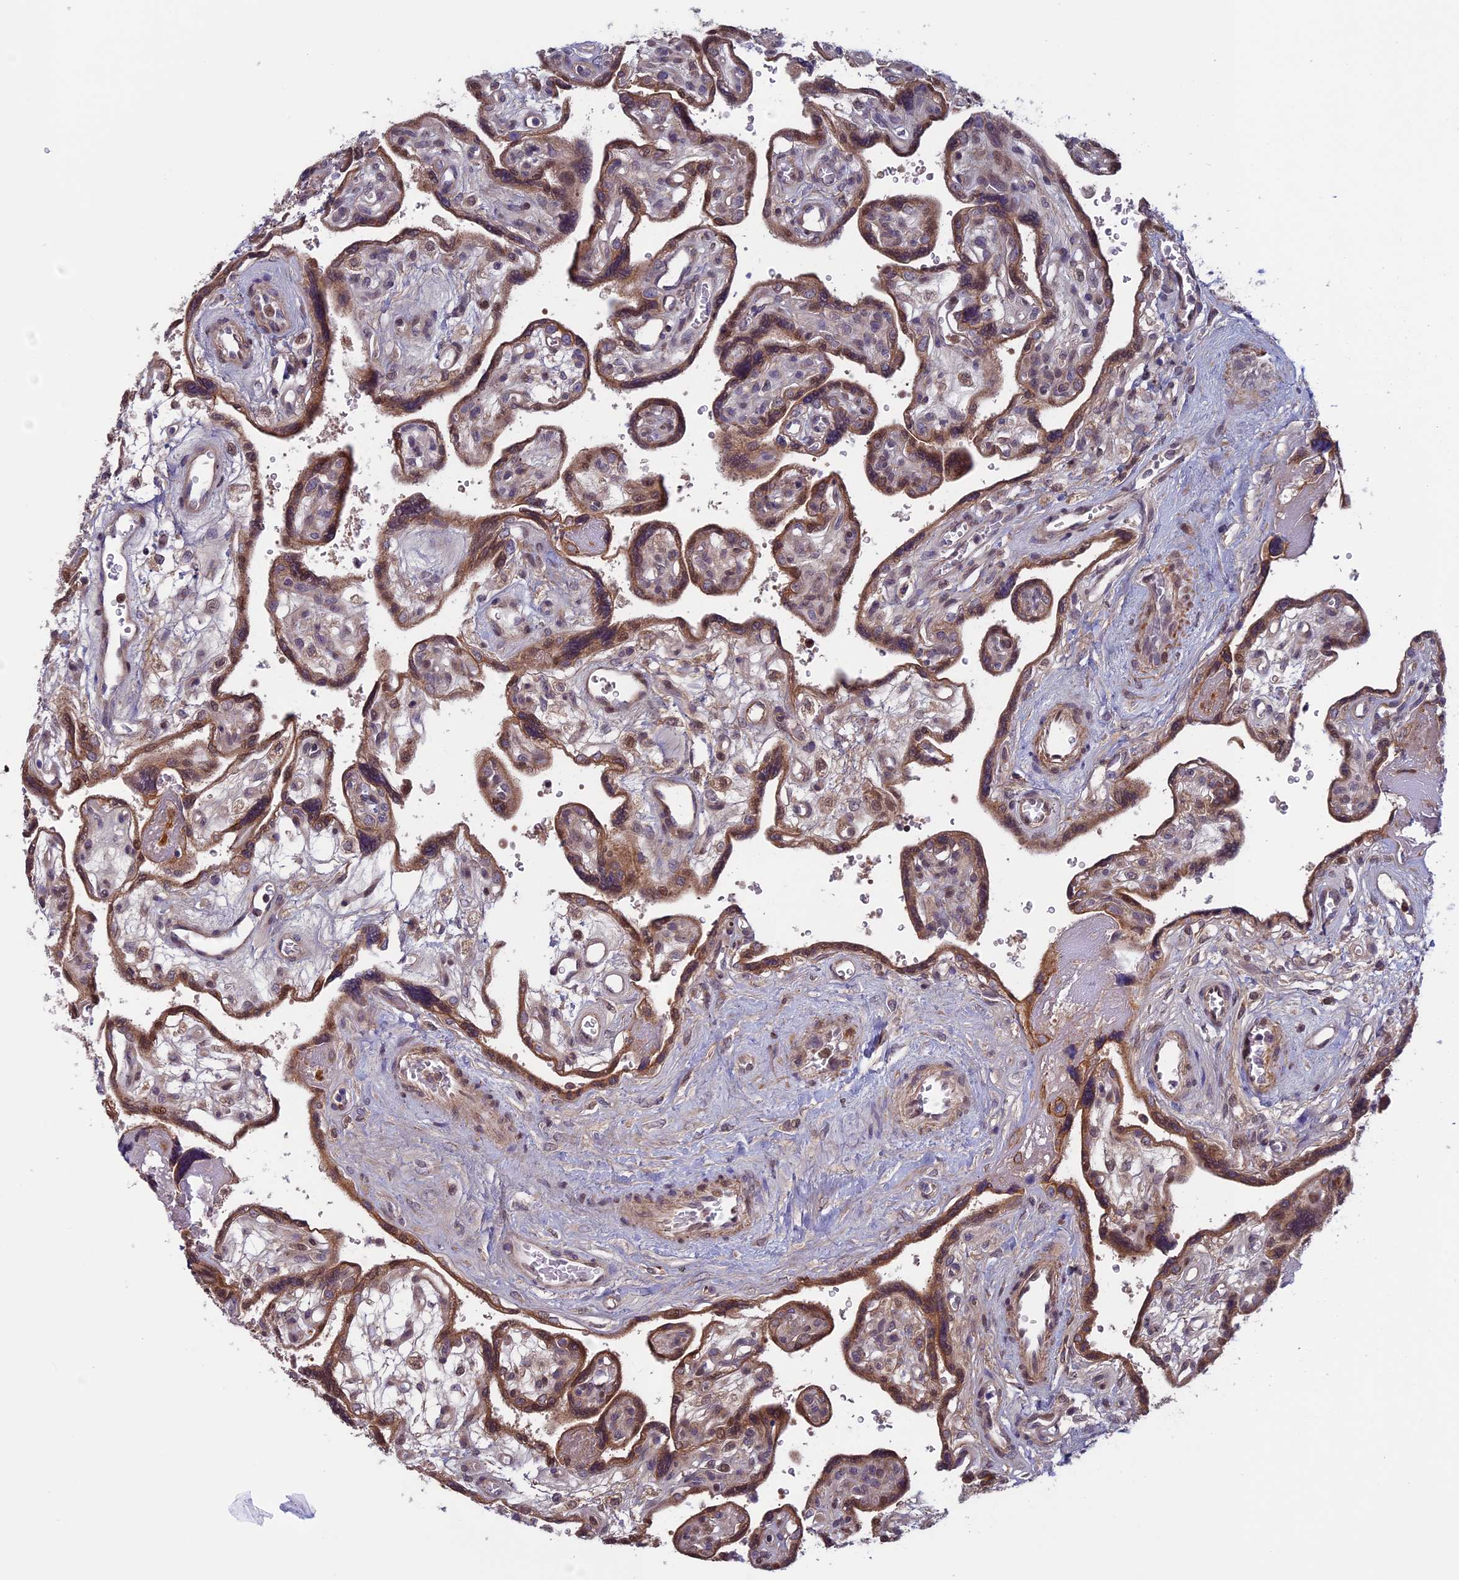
{"staining": {"intensity": "moderate", "quantity": ">75%", "location": "cytoplasmic/membranous"}, "tissue": "placenta", "cell_type": "Trophoblastic cells", "image_type": "normal", "snomed": [{"axis": "morphology", "description": "Normal tissue, NOS"}, {"axis": "topography", "description": "Placenta"}], "caption": "Brown immunohistochemical staining in unremarkable human placenta shows moderate cytoplasmic/membranous staining in approximately >75% of trophoblastic cells. (Stains: DAB (3,3'-diaminobenzidine) in brown, nuclei in blue, Microscopy: brightfield microscopy at high magnification).", "gene": "FADS1", "patient": {"sex": "female", "age": 39}}